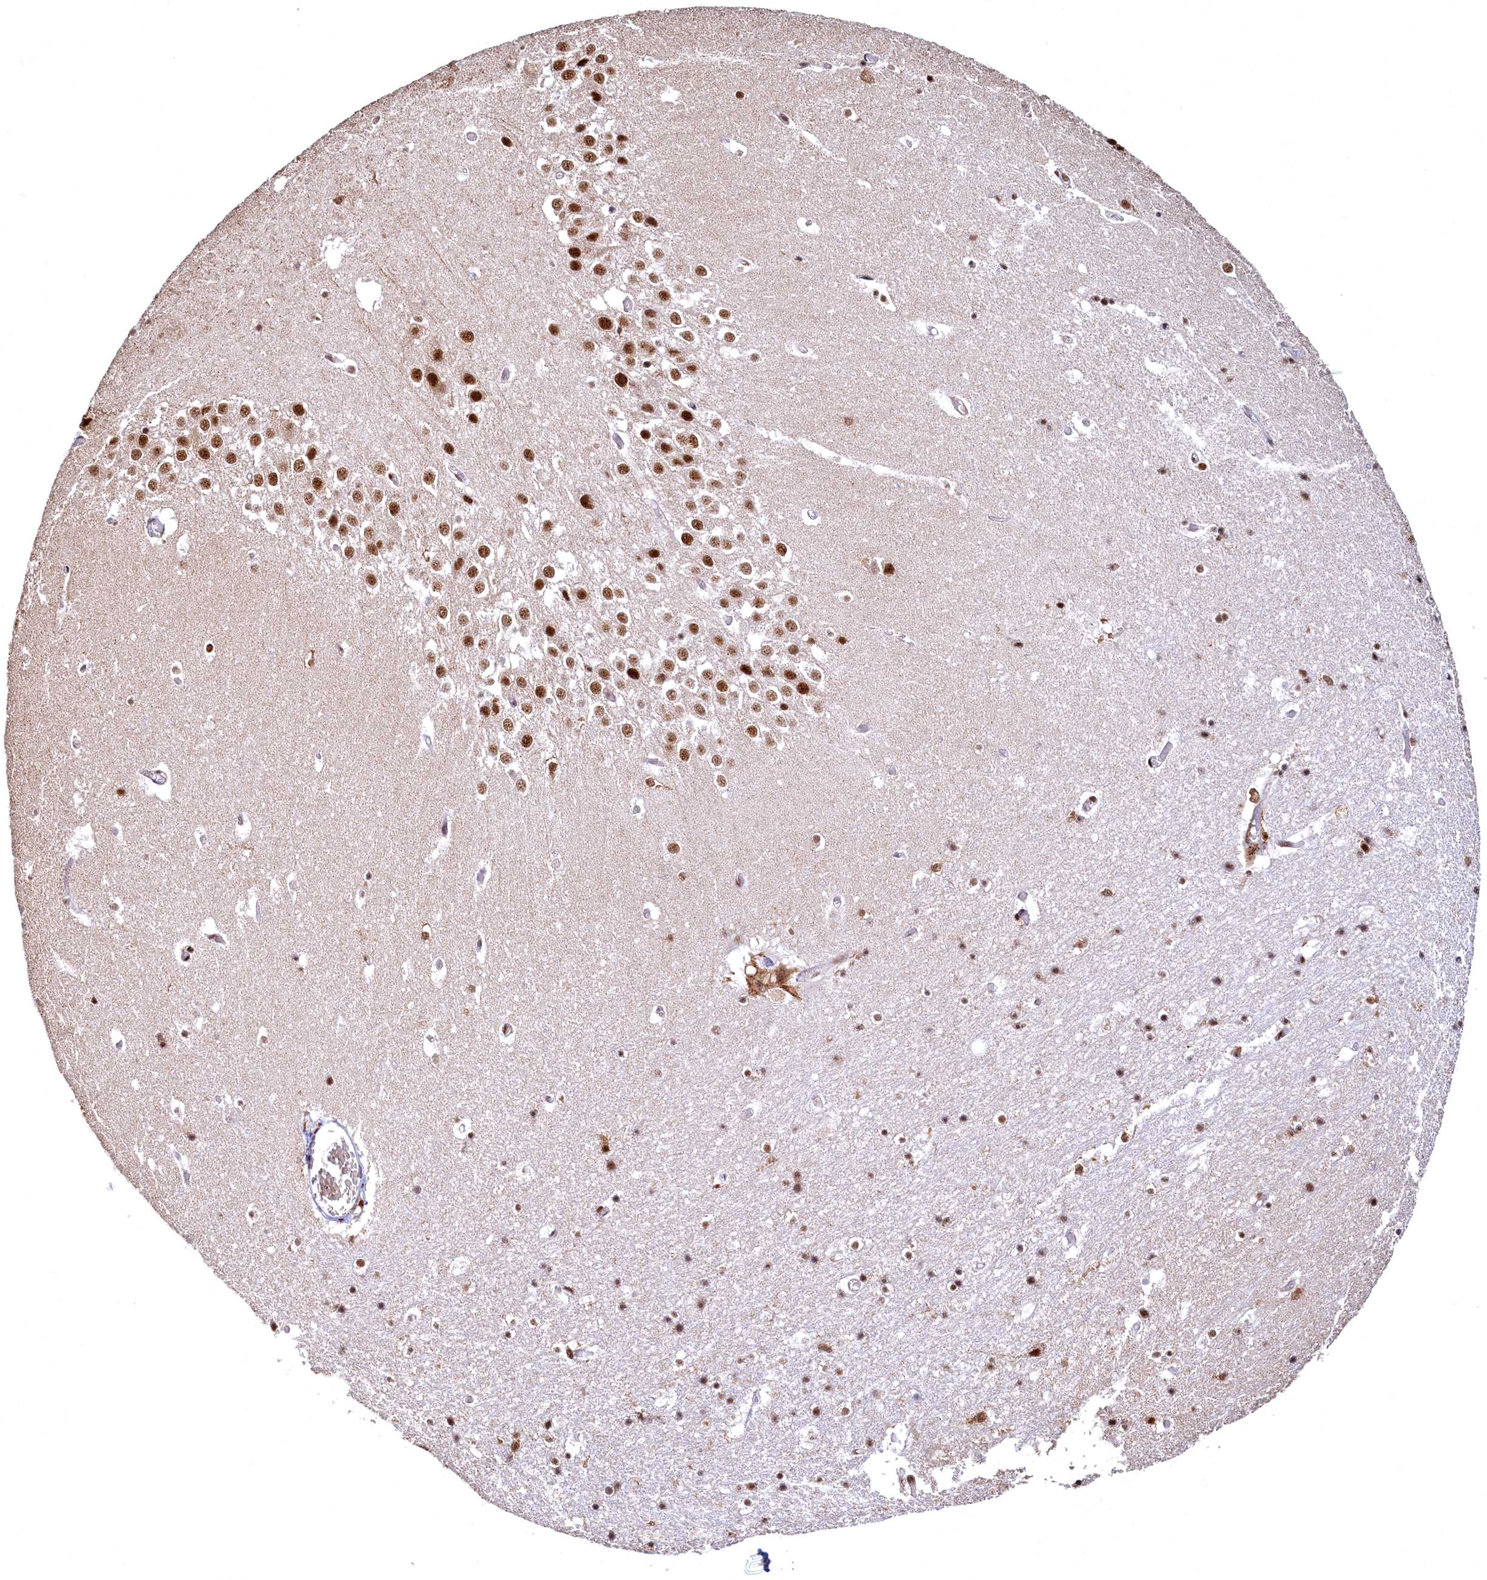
{"staining": {"intensity": "moderate", "quantity": "25%-75%", "location": "nuclear"}, "tissue": "hippocampus", "cell_type": "Glial cells", "image_type": "normal", "snomed": [{"axis": "morphology", "description": "Normal tissue, NOS"}, {"axis": "topography", "description": "Hippocampus"}], "caption": "Glial cells reveal moderate nuclear positivity in approximately 25%-75% of cells in normal hippocampus. The protein of interest is shown in brown color, while the nuclei are stained blue.", "gene": "RSRC2", "patient": {"sex": "female", "age": 52}}